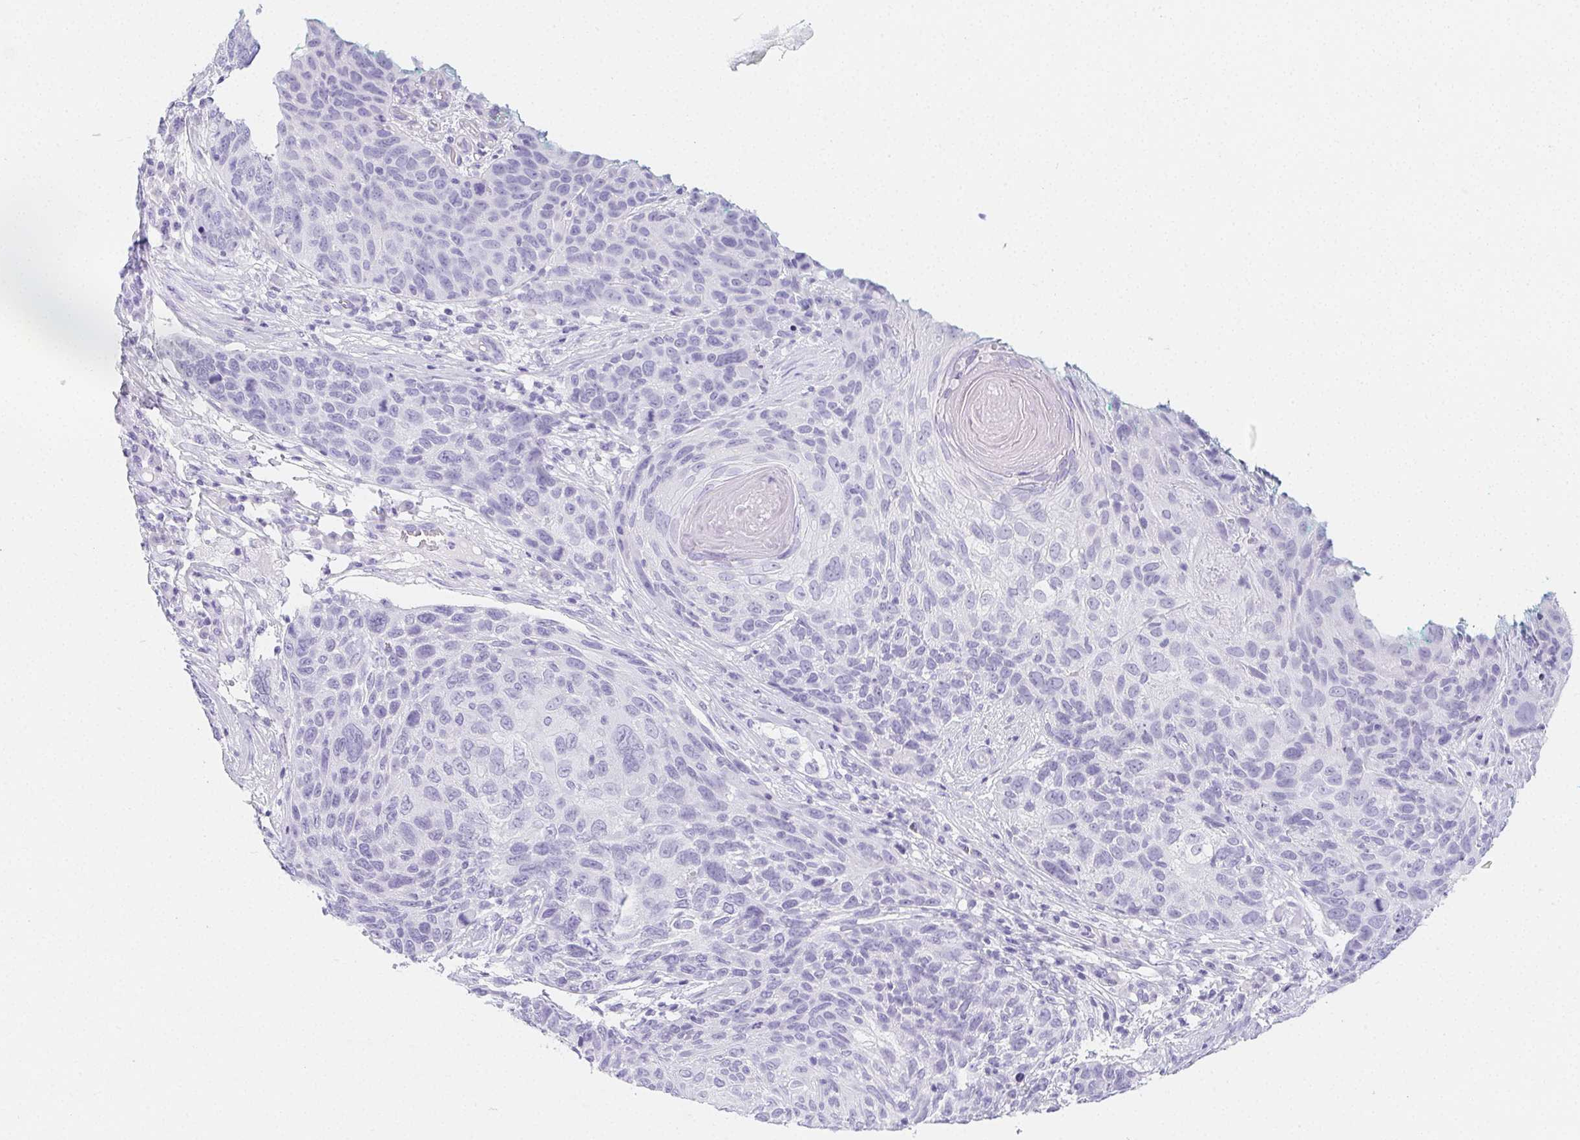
{"staining": {"intensity": "negative", "quantity": "none", "location": "none"}, "tissue": "skin cancer", "cell_type": "Tumor cells", "image_type": "cancer", "snomed": [{"axis": "morphology", "description": "Squamous cell carcinoma, NOS"}, {"axis": "topography", "description": "Skin"}], "caption": "Squamous cell carcinoma (skin) was stained to show a protein in brown. There is no significant staining in tumor cells.", "gene": "HRC", "patient": {"sex": "male", "age": 92}}